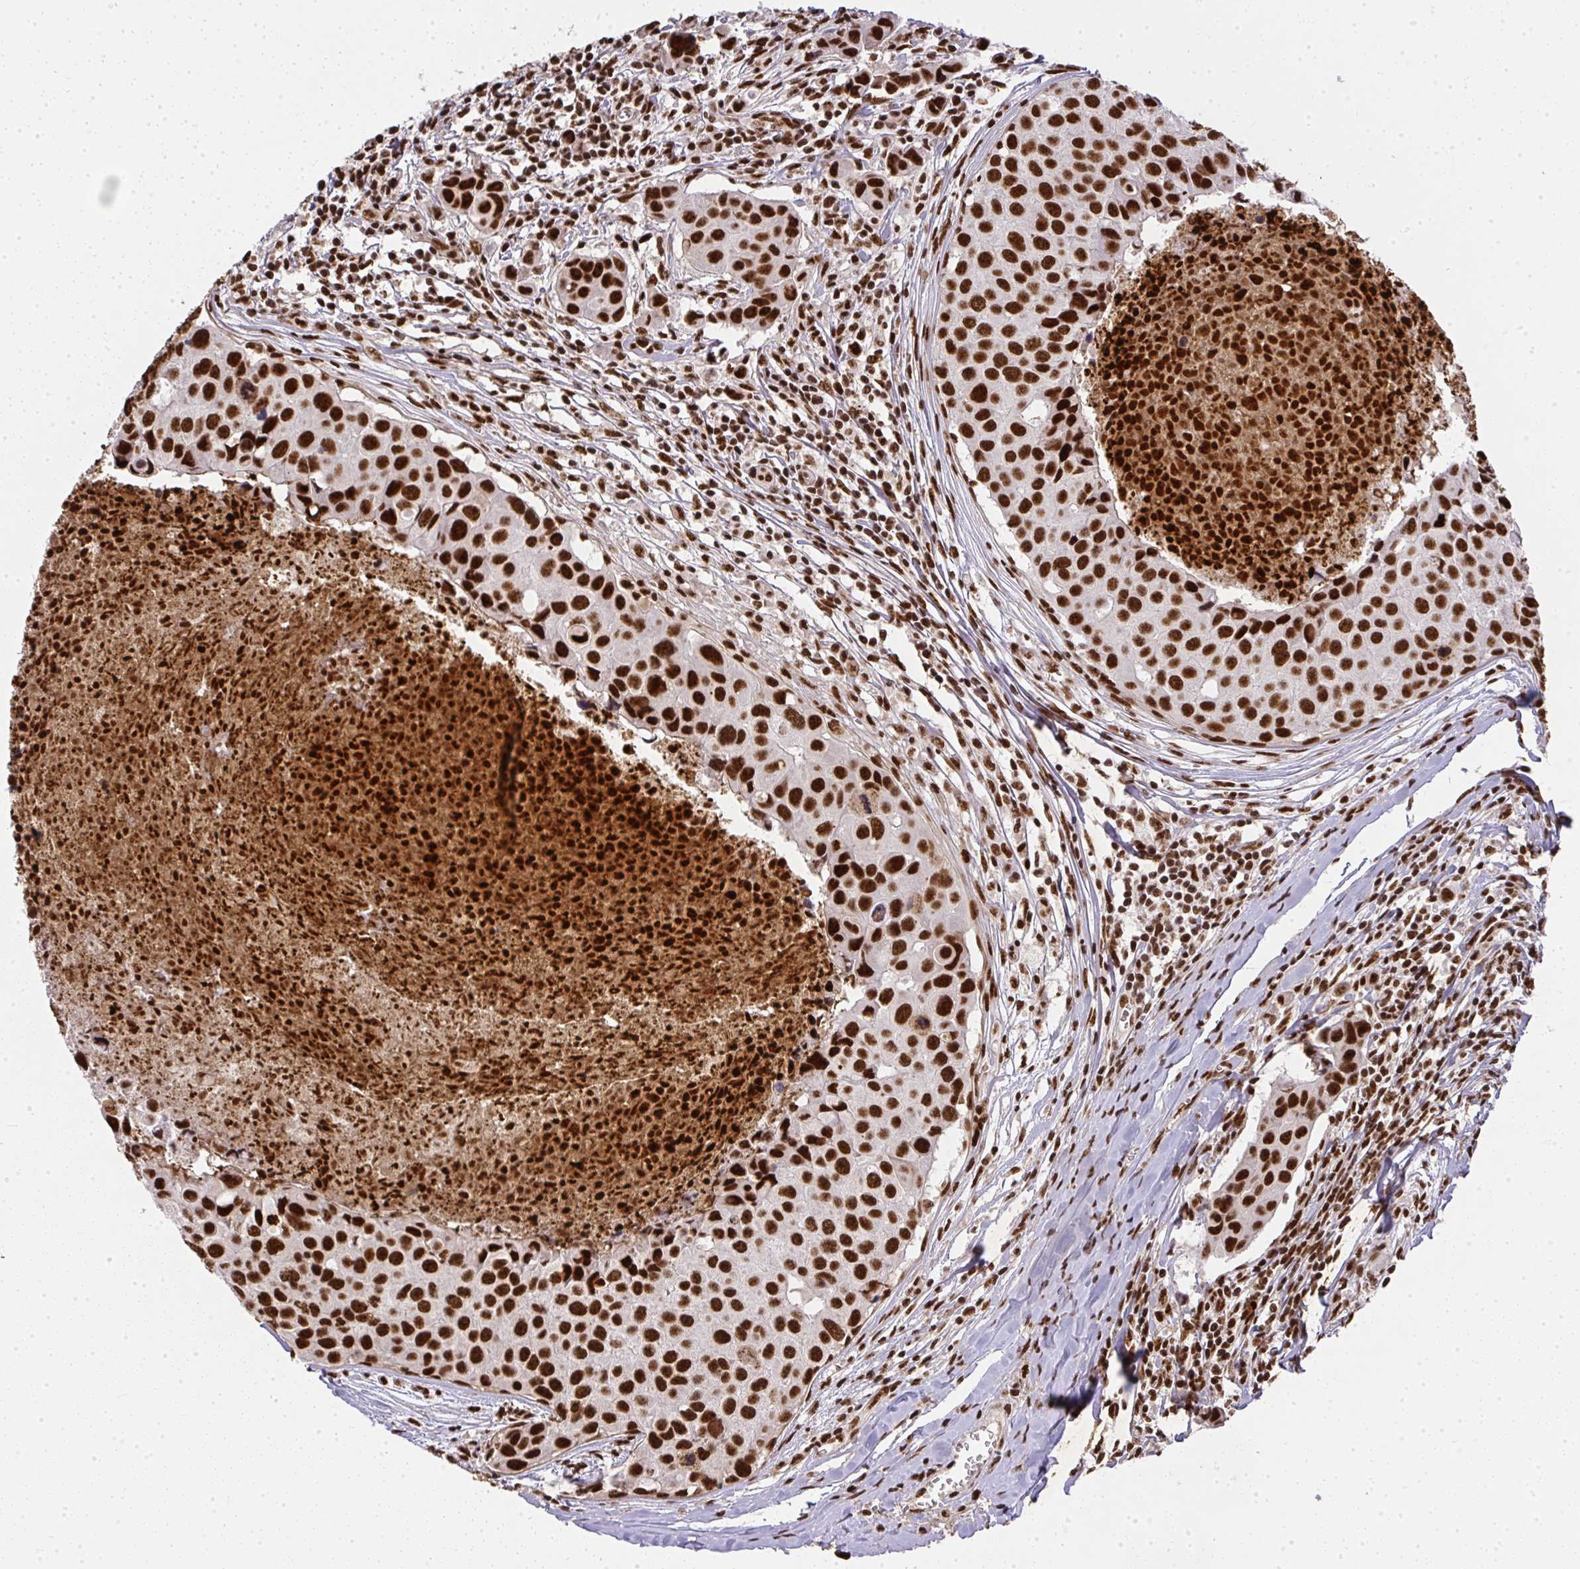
{"staining": {"intensity": "strong", "quantity": ">75%", "location": "nuclear"}, "tissue": "breast cancer", "cell_type": "Tumor cells", "image_type": "cancer", "snomed": [{"axis": "morphology", "description": "Duct carcinoma"}, {"axis": "topography", "description": "Breast"}], "caption": "Protein staining shows strong nuclear staining in approximately >75% of tumor cells in breast cancer (intraductal carcinoma).", "gene": "U2AF1", "patient": {"sex": "female", "age": 24}}